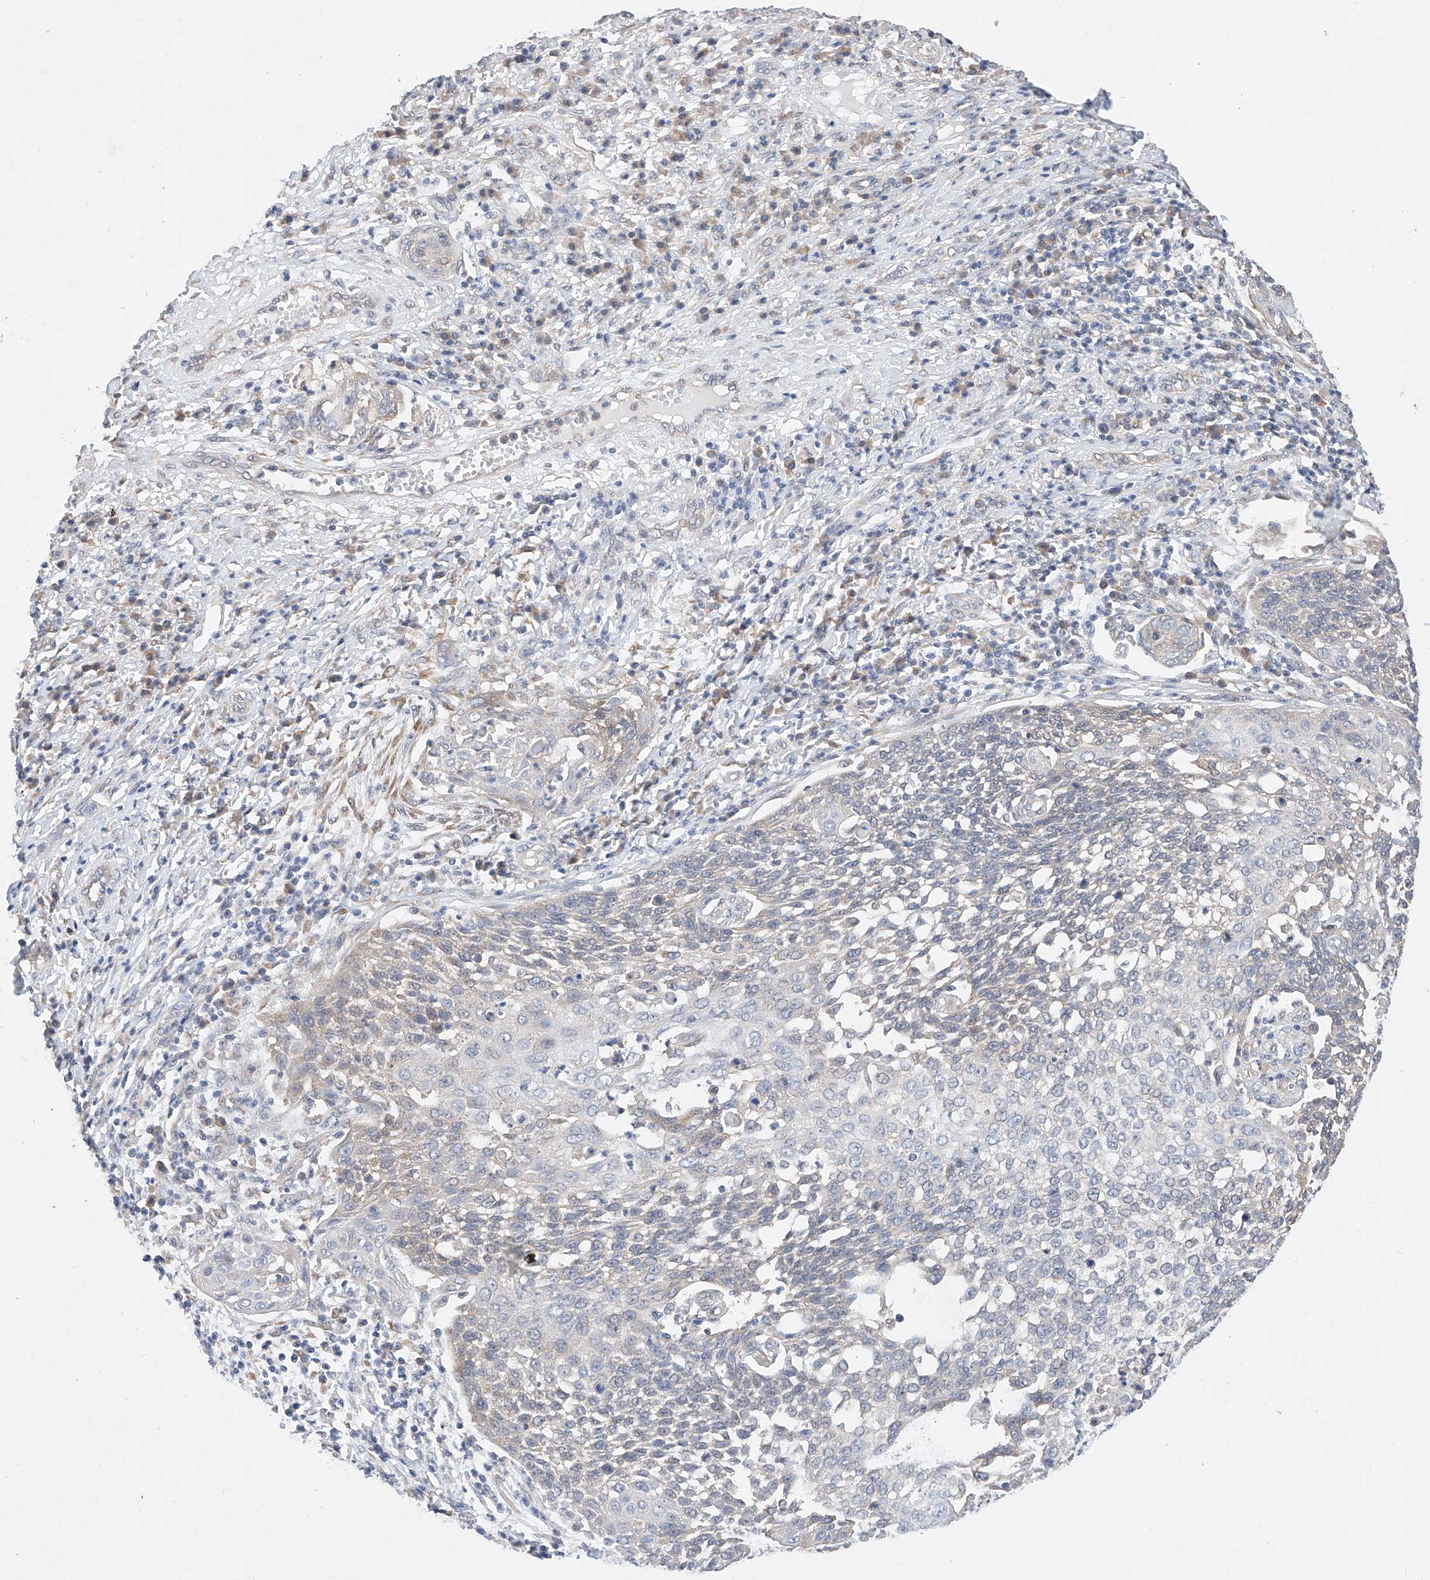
{"staining": {"intensity": "negative", "quantity": "none", "location": "none"}, "tissue": "cervical cancer", "cell_type": "Tumor cells", "image_type": "cancer", "snomed": [{"axis": "morphology", "description": "Squamous cell carcinoma, NOS"}, {"axis": "topography", "description": "Cervix"}], "caption": "DAB (3,3'-diaminobenzidine) immunohistochemical staining of cervical cancer (squamous cell carcinoma) shows no significant staining in tumor cells.", "gene": "ZSCAN4", "patient": {"sex": "female", "age": 34}}